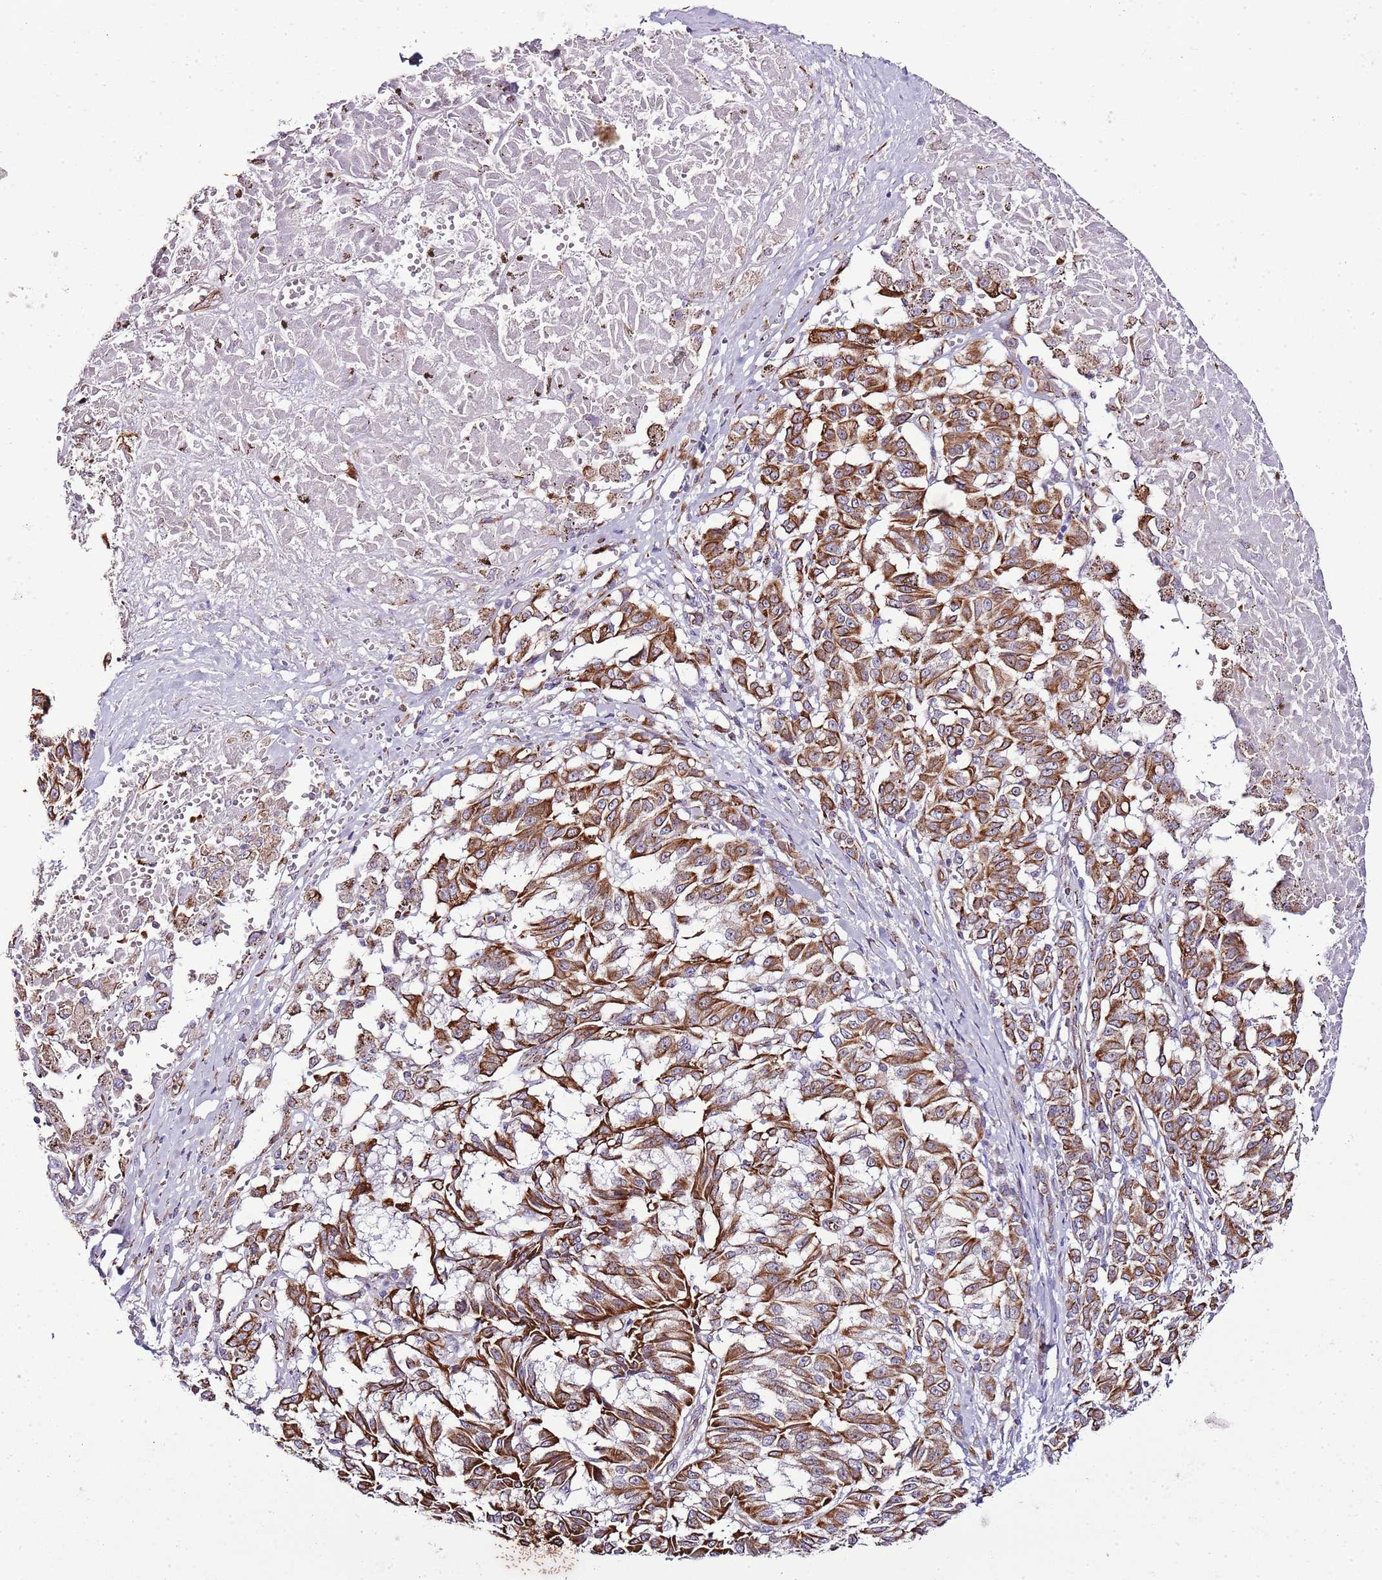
{"staining": {"intensity": "strong", "quantity": "25%-75%", "location": "cytoplasmic/membranous"}, "tissue": "melanoma", "cell_type": "Tumor cells", "image_type": "cancer", "snomed": [{"axis": "morphology", "description": "Malignant melanoma, NOS"}, {"axis": "topography", "description": "Skin"}], "caption": "Immunohistochemistry (IHC) (DAB) staining of human melanoma reveals strong cytoplasmic/membranous protein positivity in about 25%-75% of tumor cells.", "gene": "ZNF786", "patient": {"sex": "female", "age": 72}}